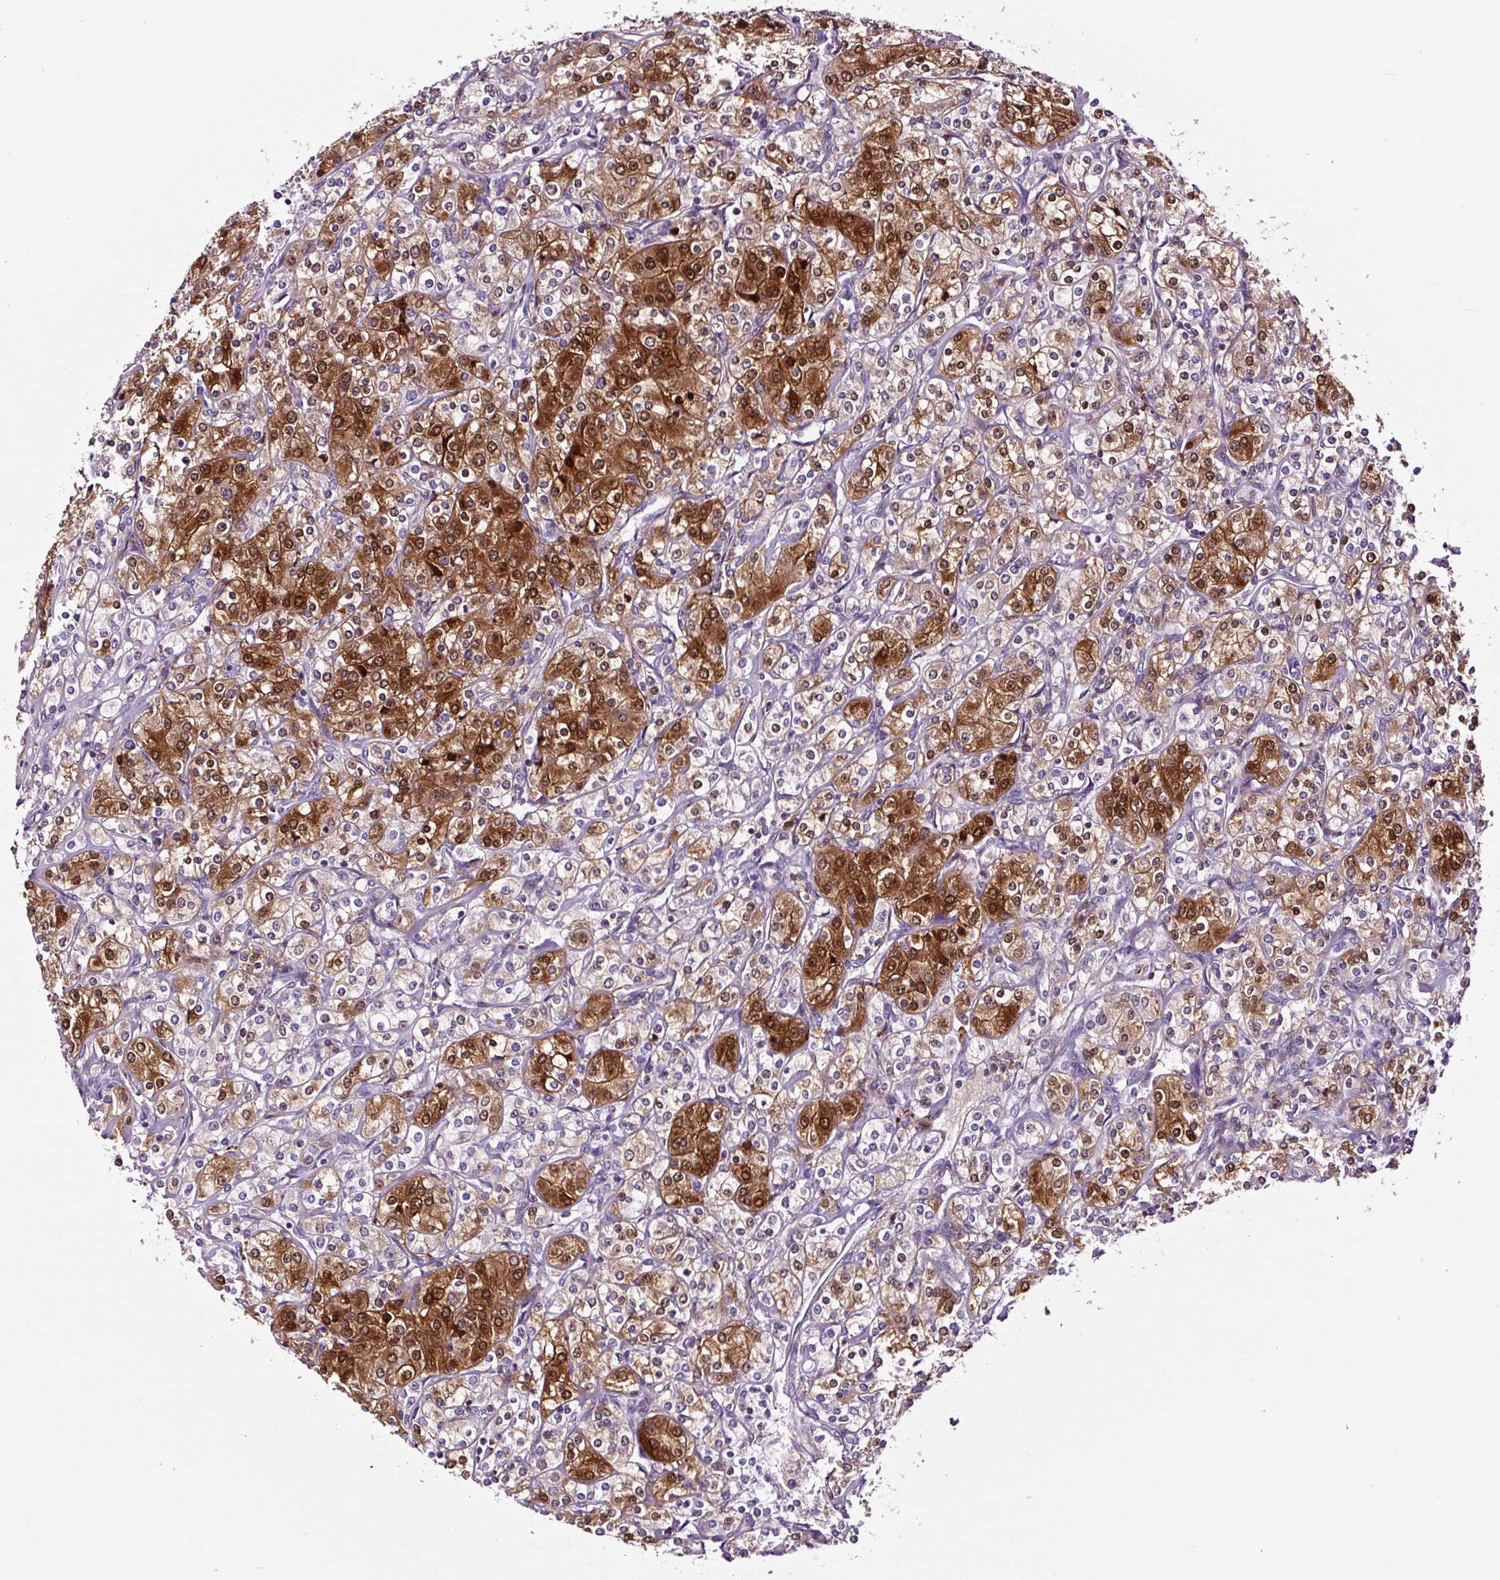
{"staining": {"intensity": "strong", "quantity": "25%-75%", "location": "cytoplasmic/membranous,nuclear"}, "tissue": "renal cancer", "cell_type": "Tumor cells", "image_type": "cancer", "snomed": [{"axis": "morphology", "description": "Adenocarcinoma, NOS"}, {"axis": "topography", "description": "Kidney"}], "caption": "Immunohistochemical staining of renal cancer displays high levels of strong cytoplasmic/membranous and nuclear expression in about 25%-75% of tumor cells.", "gene": "TAFA3", "patient": {"sex": "male", "age": 77}}